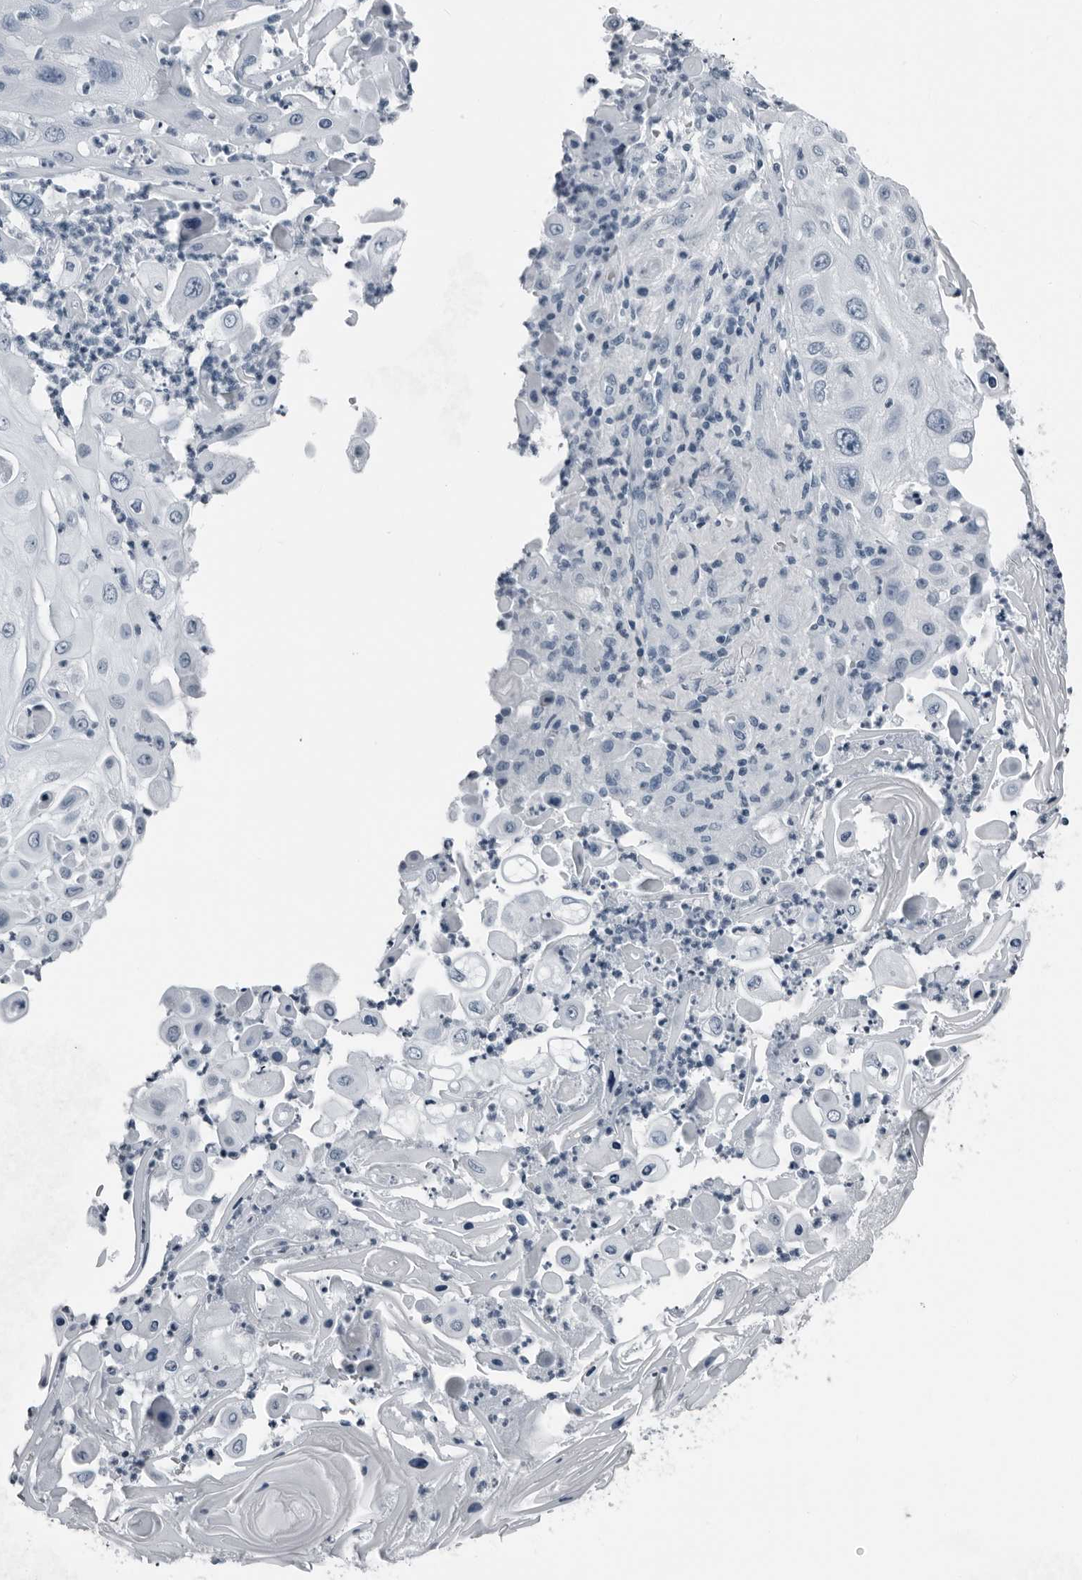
{"staining": {"intensity": "negative", "quantity": "none", "location": "none"}, "tissue": "skin cancer", "cell_type": "Tumor cells", "image_type": "cancer", "snomed": [{"axis": "morphology", "description": "Squamous cell carcinoma, NOS"}, {"axis": "topography", "description": "Skin"}], "caption": "Human skin squamous cell carcinoma stained for a protein using immunohistochemistry reveals no positivity in tumor cells.", "gene": "PRSS1", "patient": {"sex": "female", "age": 44}}